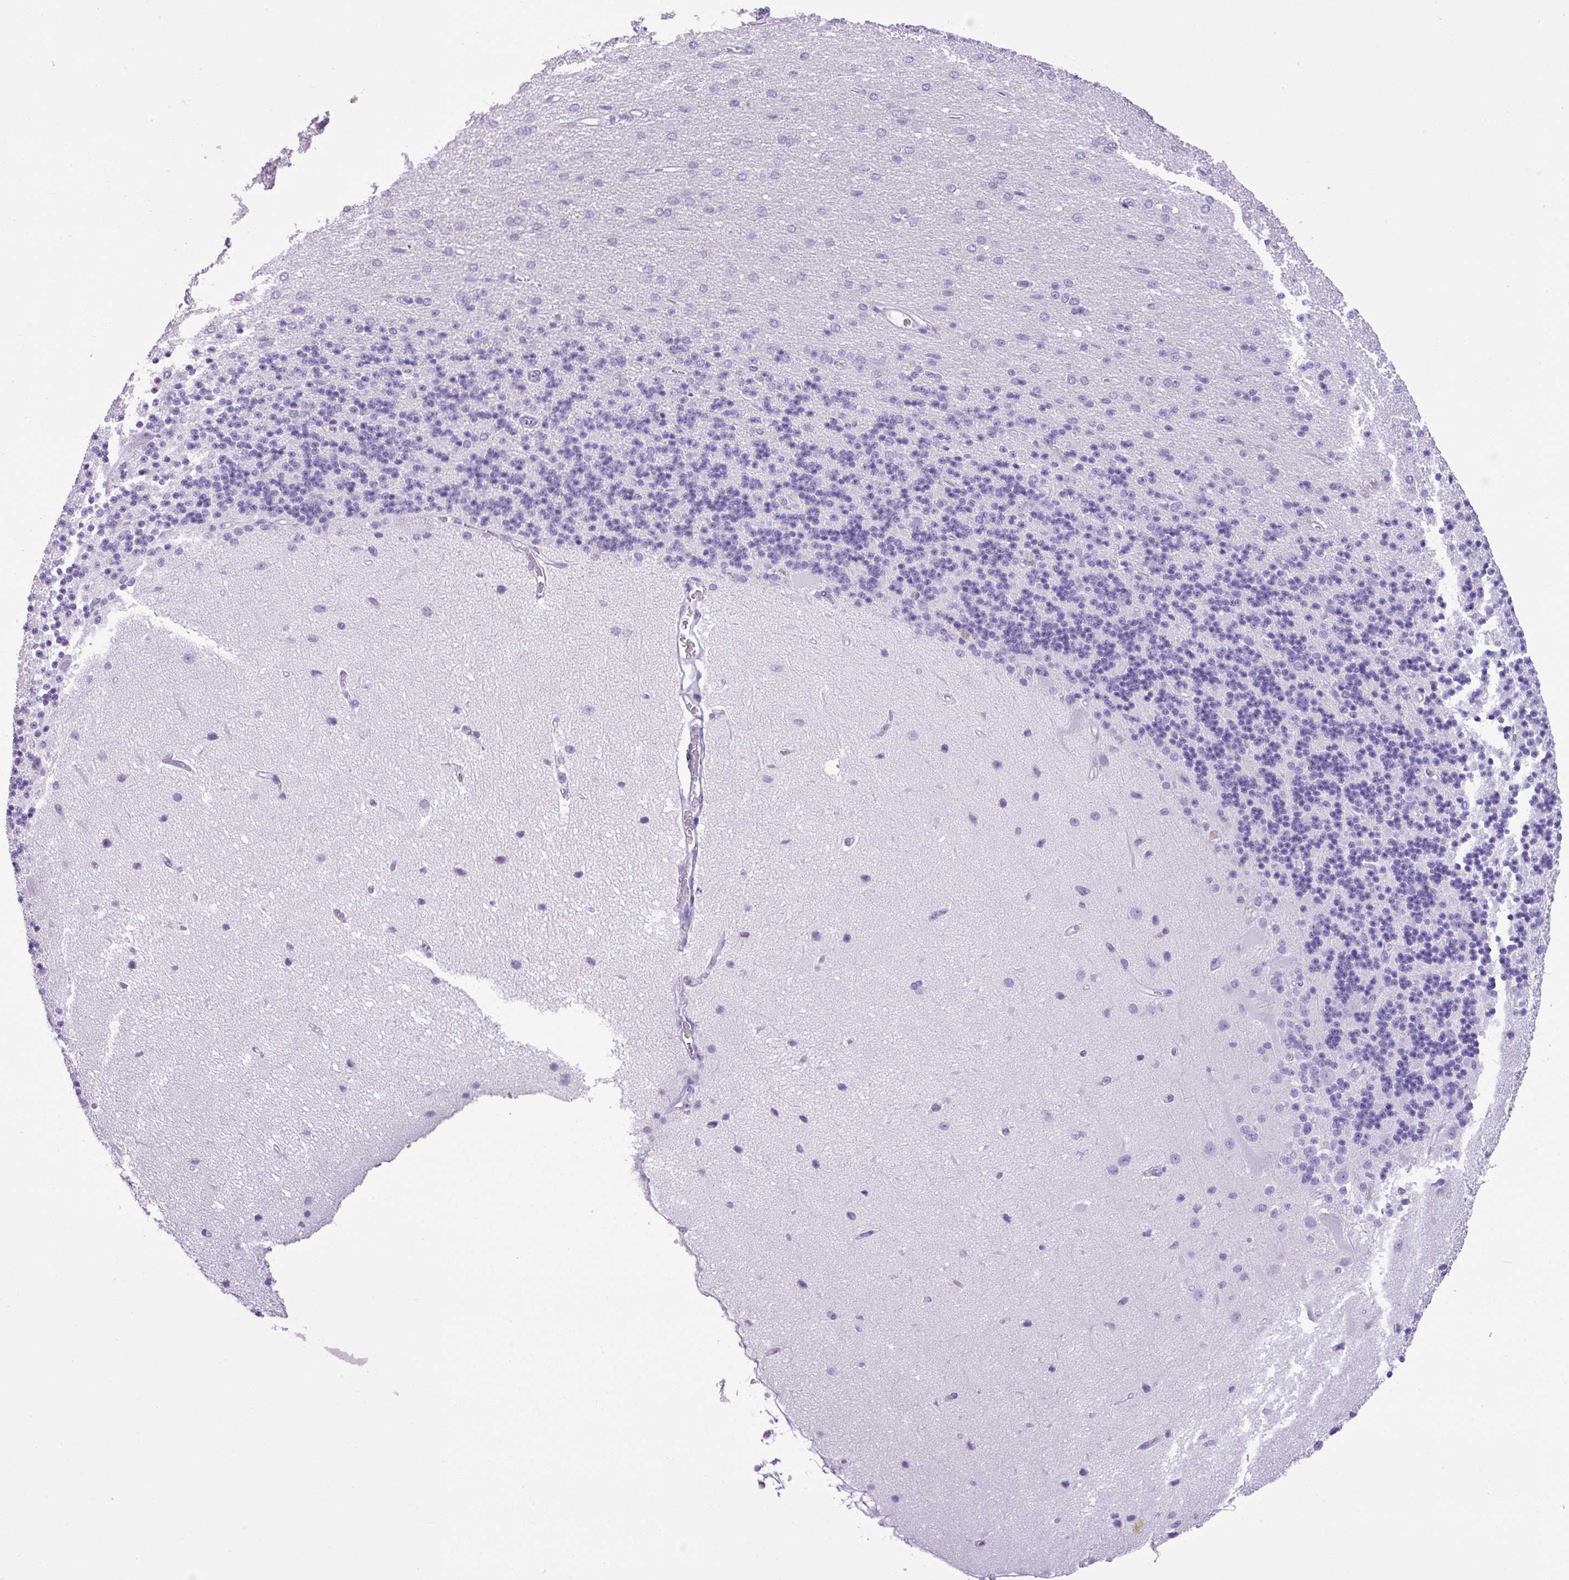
{"staining": {"intensity": "negative", "quantity": "none", "location": "none"}, "tissue": "cerebellum", "cell_type": "Cells in granular layer", "image_type": "normal", "snomed": [{"axis": "morphology", "description": "Normal tissue, NOS"}, {"axis": "topography", "description": "Cerebellum"}], "caption": "A photomicrograph of human cerebellum is negative for staining in cells in granular layer. Nuclei are stained in blue.", "gene": "TNP1", "patient": {"sex": "female", "age": 29}}